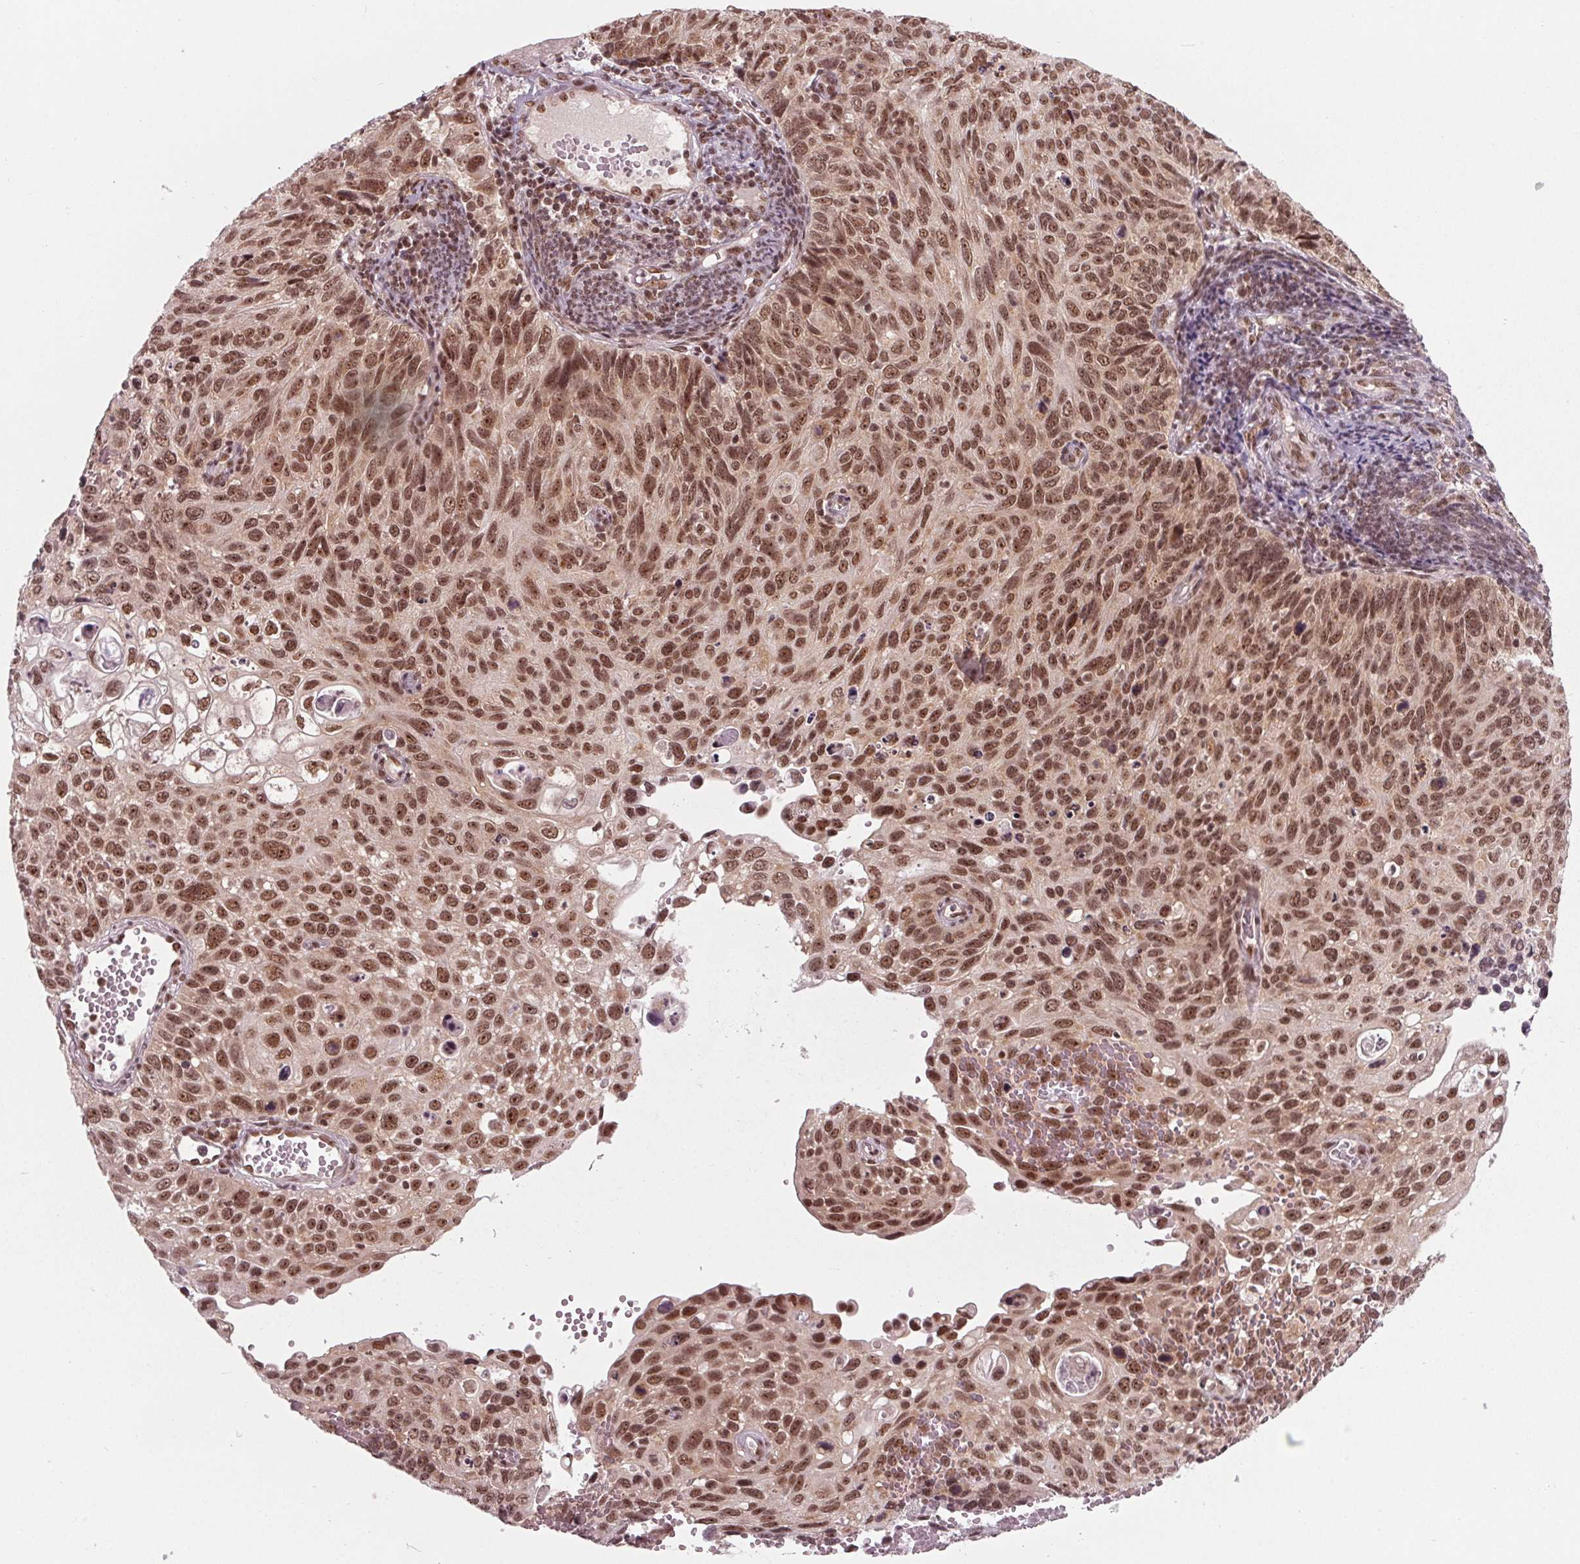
{"staining": {"intensity": "moderate", "quantity": ">75%", "location": "nuclear"}, "tissue": "cervical cancer", "cell_type": "Tumor cells", "image_type": "cancer", "snomed": [{"axis": "morphology", "description": "Squamous cell carcinoma, NOS"}, {"axis": "topography", "description": "Cervix"}], "caption": "Immunohistochemistry (DAB) staining of cervical squamous cell carcinoma reveals moderate nuclear protein staining in approximately >75% of tumor cells.", "gene": "DDX41", "patient": {"sex": "female", "age": 70}}